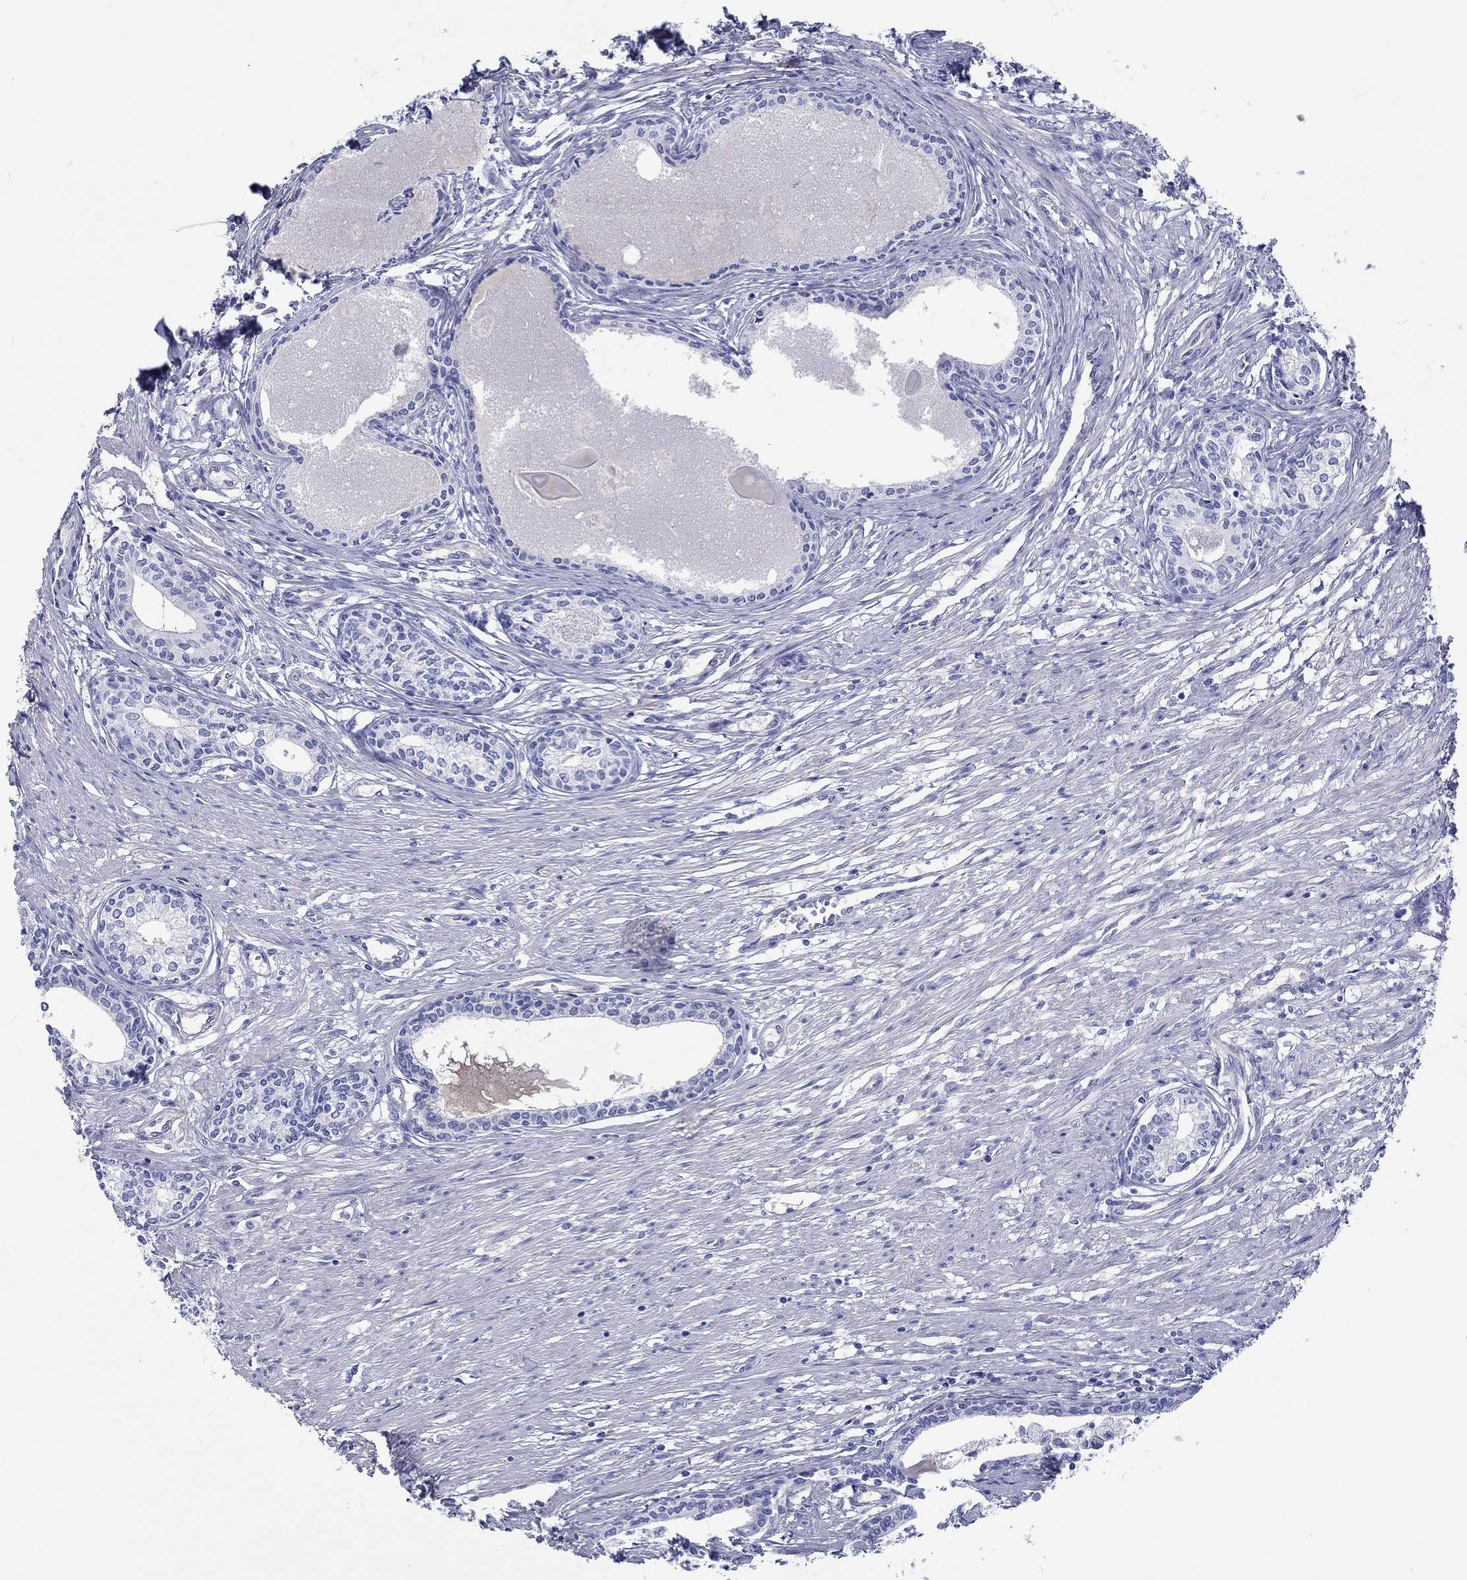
{"staining": {"intensity": "negative", "quantity": "none", "location": "none"}, "tissue": "prostate", "cell_type": "Glandular cells", "image_type": "normal", "snomed": [{"axis": "morphology", "description": "Normal tissue, NOS"}, {"axis": "topography", "description": "Prostate"}], "caption": "Human prostate stained for a protein using IHC shows no expression in glandular cells.", "gene": "CDY1B", "patient": {"sex": "male", "age": 60}}